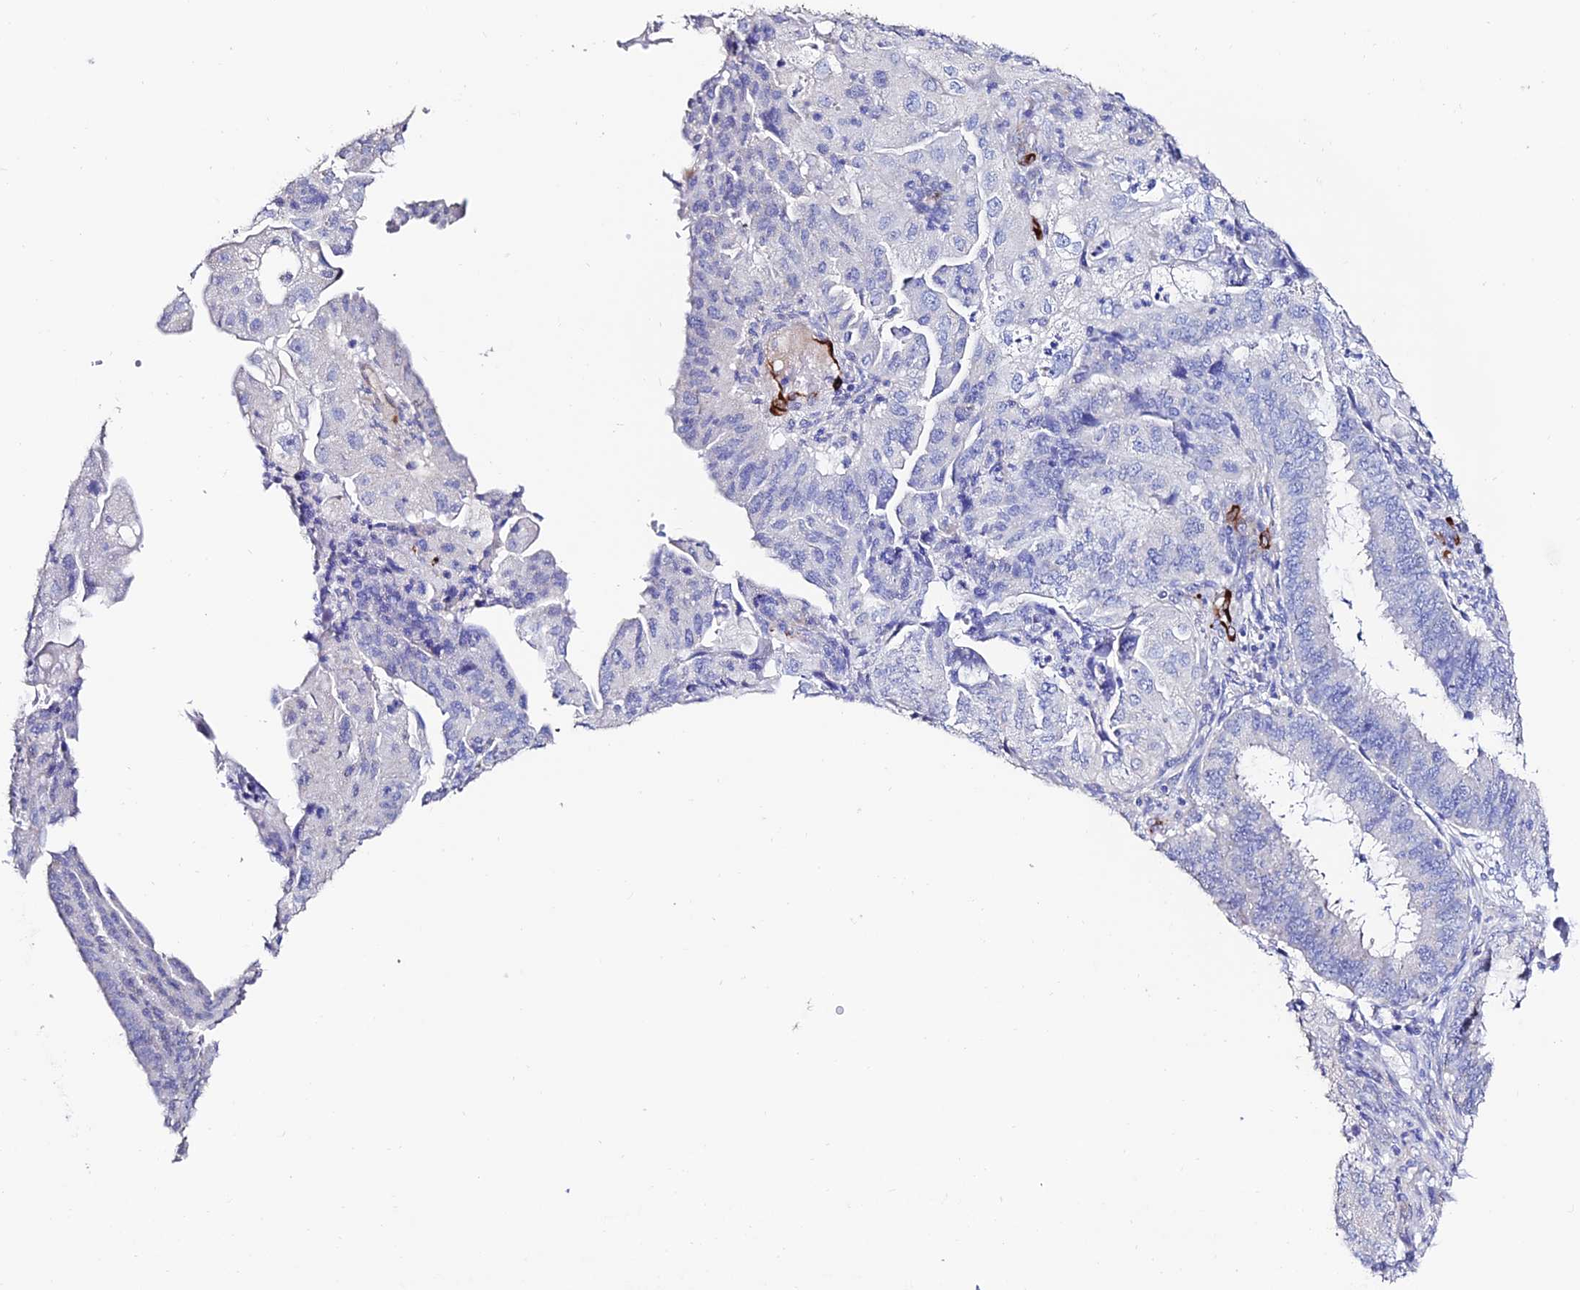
{"staining": {"intensity": "negative", "quantity": "none", "location": "none"}, "tissue": "endometrial cancer", "cell_type": "Tumor cells", "image_type": "cancer", "snomed": [{"axis": "morphology", "description": "Adenocarcinoma, NOS"}, {"axis": "topography", "description": "Endometrium"}], "caption": "Tumor cells are negative for protein expression in human endometrial cancer (adenocarcinoma).", "gene": "ESM1", "patient": {"sex": "female", "age": 51}}